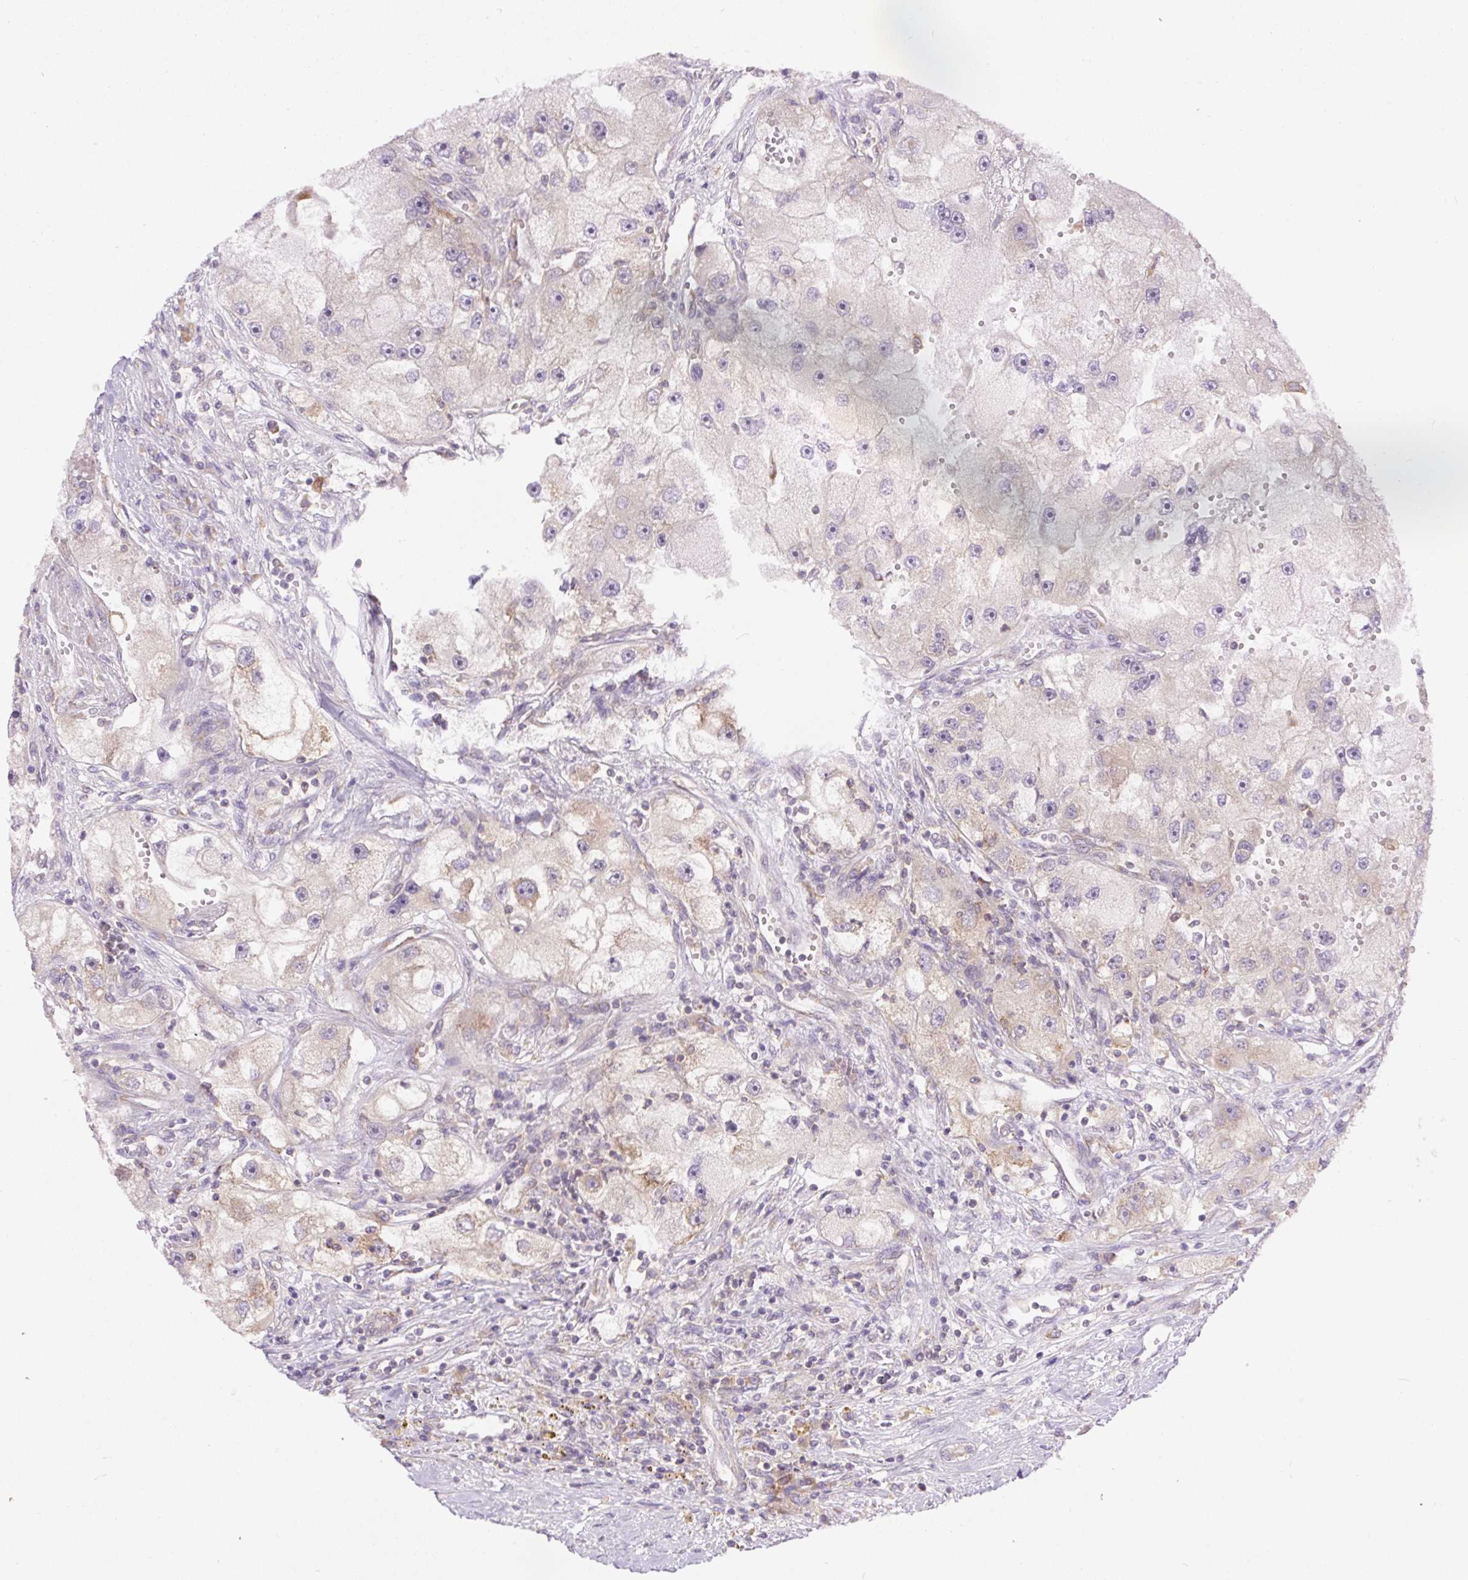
{"staining": {"intensity": "weak", "quantity": "<25%", "location": "cytoplasmic/membranous"}, "tissue": "renal cancer", "cell_type": "Tumor cells", "image_type": "cancer", "snomed": [{"axis": "morphology", "description": "Adenocarcinoma, NOS"}, {"axis": "topography", "description": "Kidney"}], "caption": "This image is of renal adenocarcinoma stained with immunohistochemistry to label a protein in brown with the nuclei are counter-stained blue. There is no expression in tumor cells.", "gene": "MINK1", "patient": {"sex": "male", "age": 63}}